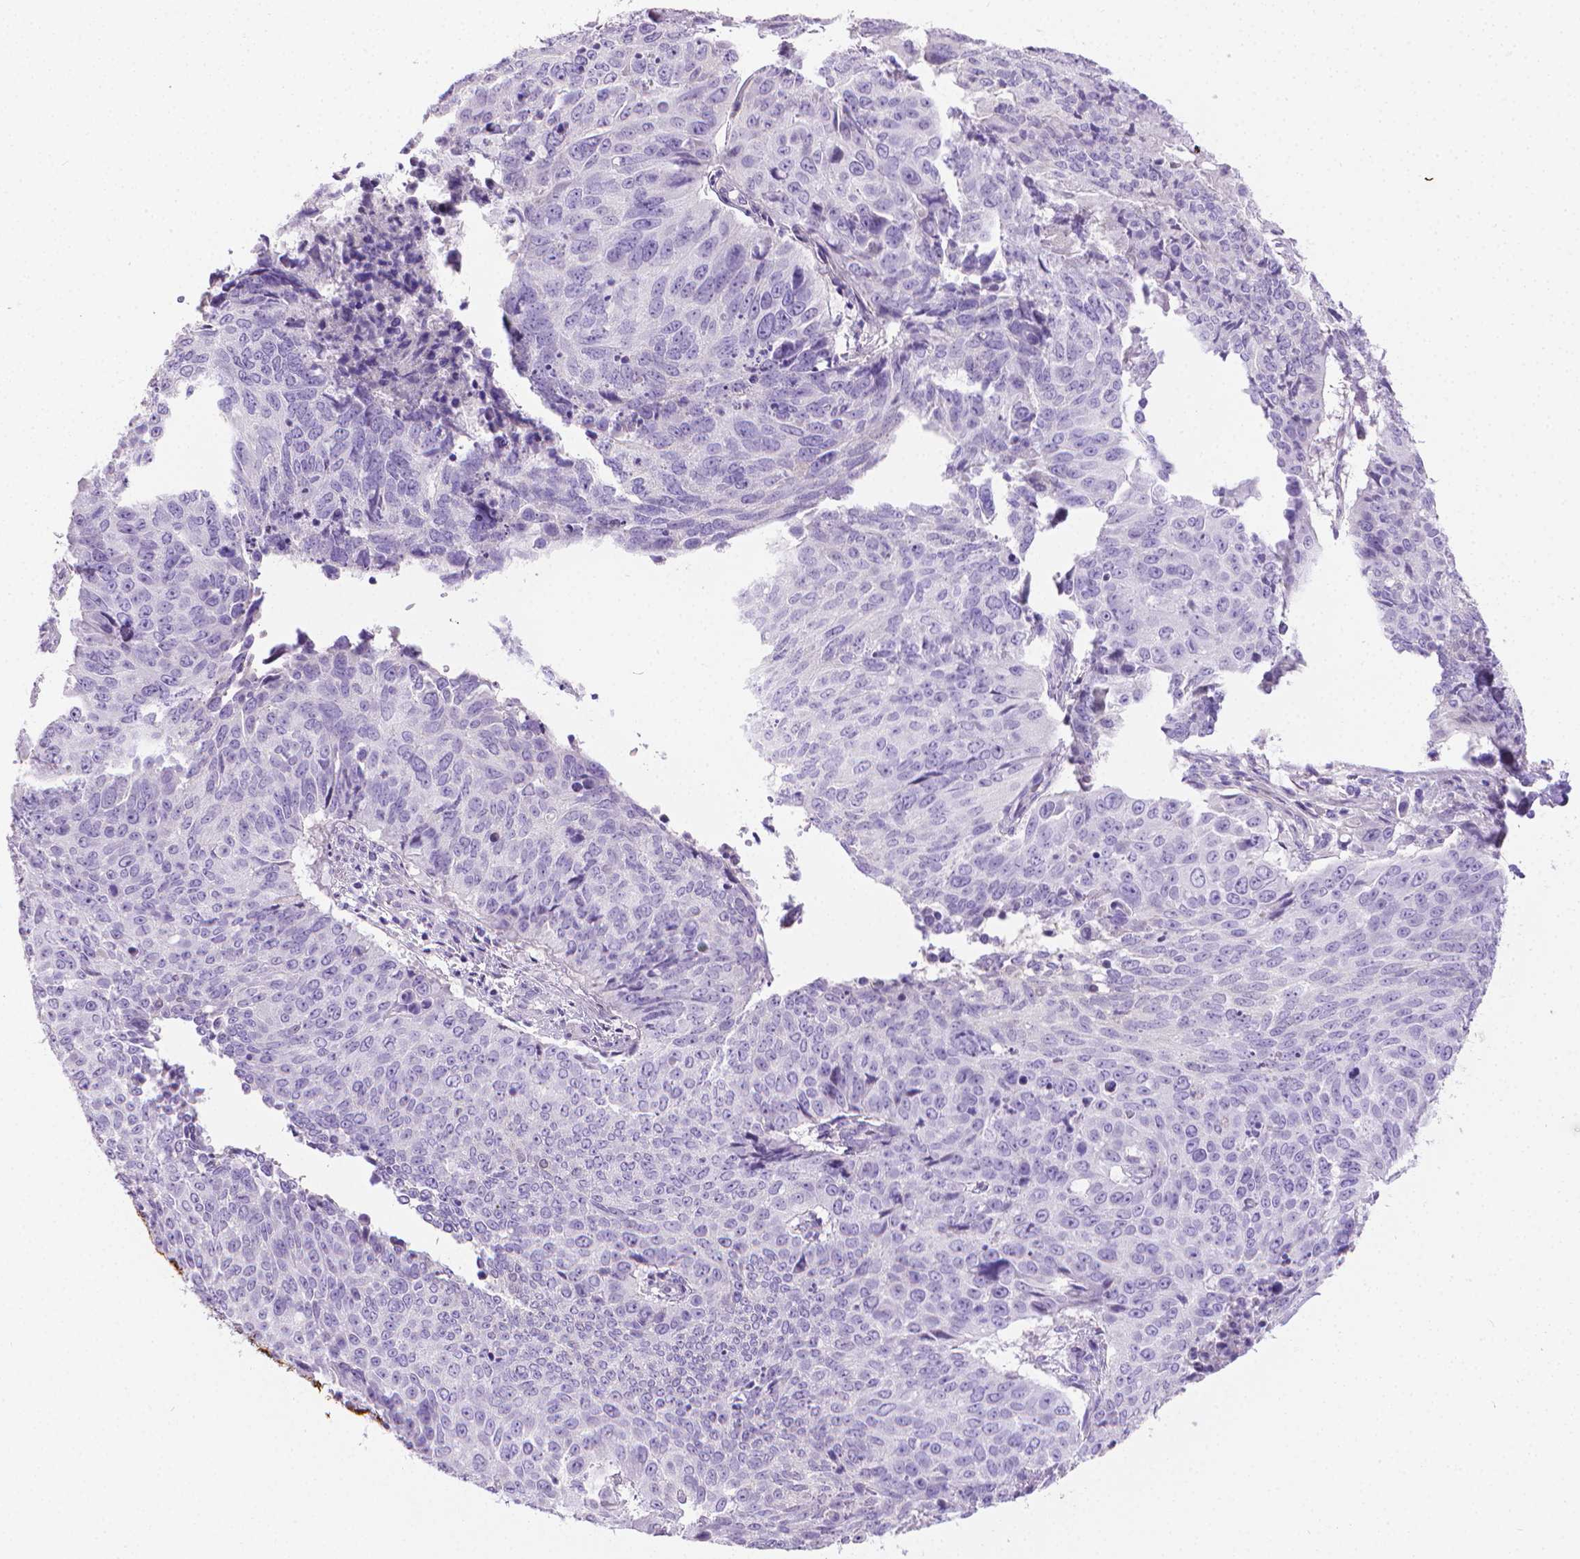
{"staining": {"intensity": "negative", "quantity": "none", "location": "none"}, "tissue": "lung cancer", "cell_type": "Tumor cells", "image_type": "cancer", "snomed": [{"axis": "morphology", "description": "Normal tissue, NOS"}, {"axis": "morphology", "description": "Squamous cell carcinoma, NOS"}, {"axis": "topography", "description": "Bronchus"}, {"axis": "topography", "description": "Lung"}], "caption": "A photomicrograph of lung cancer stained for a protein reveals no brown staining in tumor cells.", "gene": "PNMA2", "patient": {"sex": "male", "age": 64}}